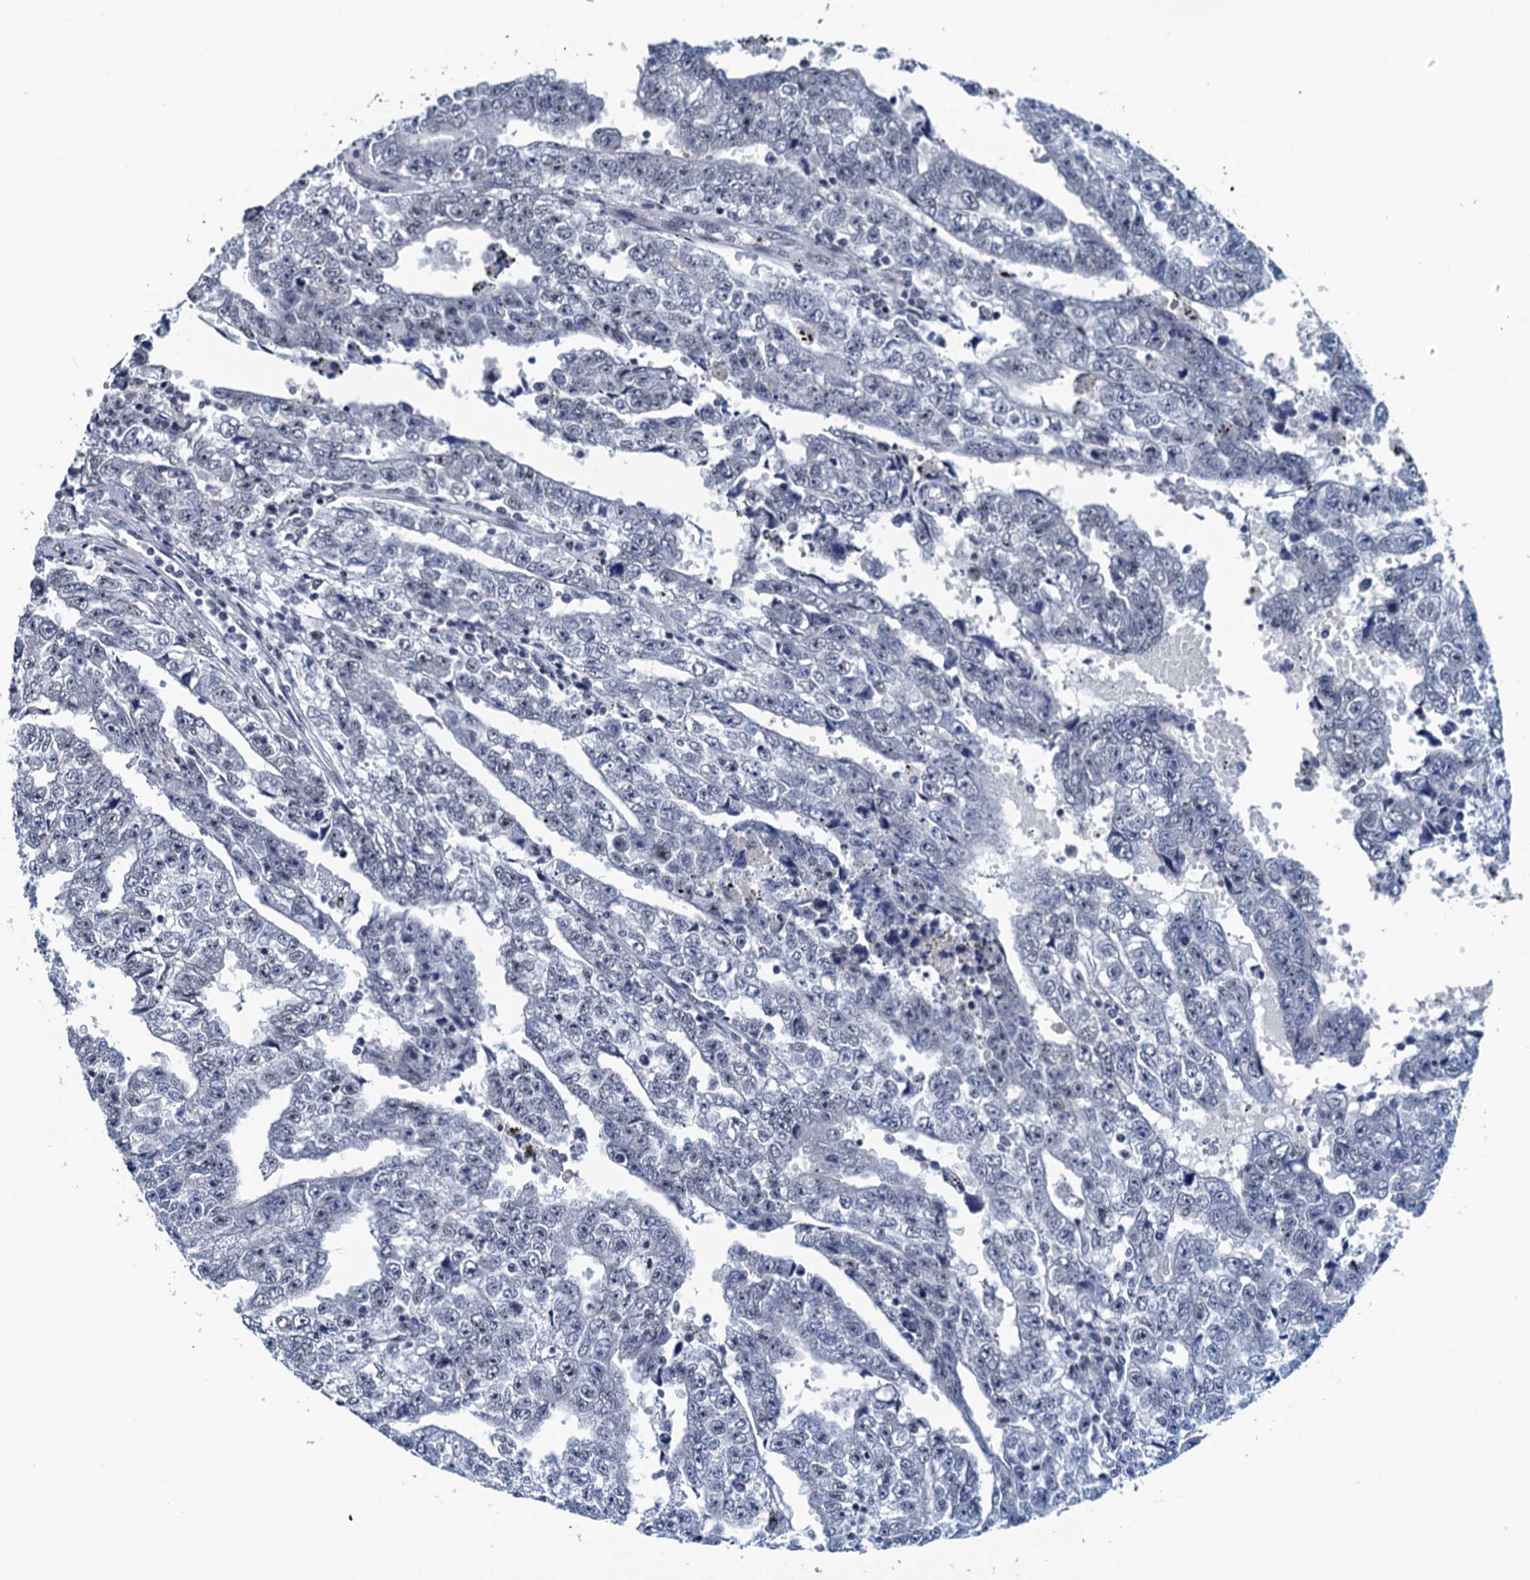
{"staining": {"intensity": "negative", "quantity": "none", "location": "none"}, "tissue": "testis cancer", "cell_type": "Tumor cells", "image_type": "cancer", "snomed": [{"axis": "morphology", "description": "Carcinoma, Embryonal, NOS"}, {"axis": "topography", "description": "Testis"}], "caption": "IHC histopathology image of neoplastic tissue: human embryonal carcinoma (testis) stained with DAB (3,3'-diaminobenzidine) exhibits no significant protein staining in tumor cells.", "gene": "FNBP4", "patient": {"sex": "male", "age": 25}}